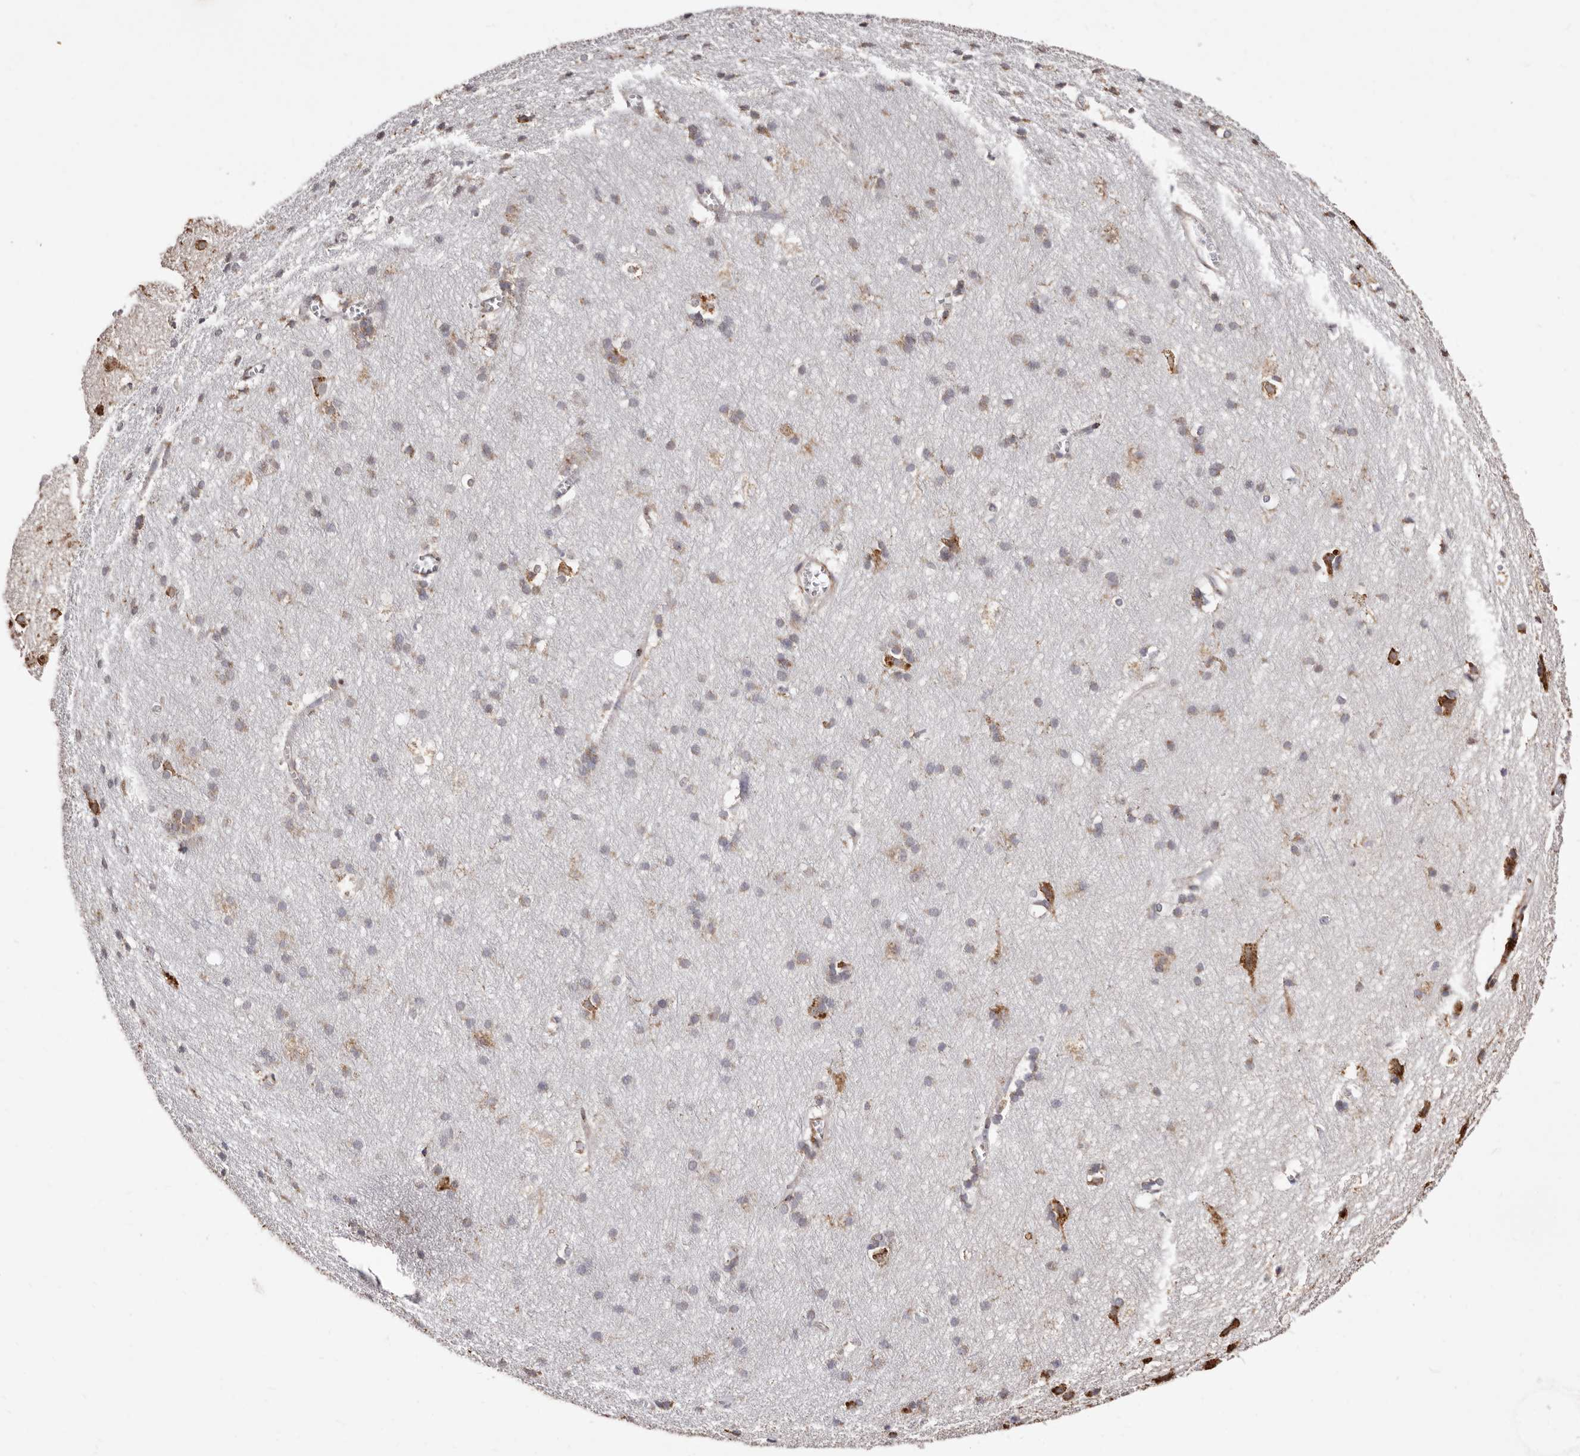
{"staining": {"intensity": "weak", "quantity": "25%-75%", "location": "cytoplasmic/membranous"}, "tissue": "cerebral cortex", "cell_type": "Endothelial cells", "image_type": "normal", "snomed": [{"axis": "morphology", "description": "Normal tissue, NOS"}, {"axis": "topography", "description": "Cerebral cortex"}], "caption": "Benign cerebral cortex reveals weak cytoplasmic/membranous staining in approximately 25%-75% of endothelial cells.", "gene": "ACBD6", "patient": {"sex": "male", "age": 54}}